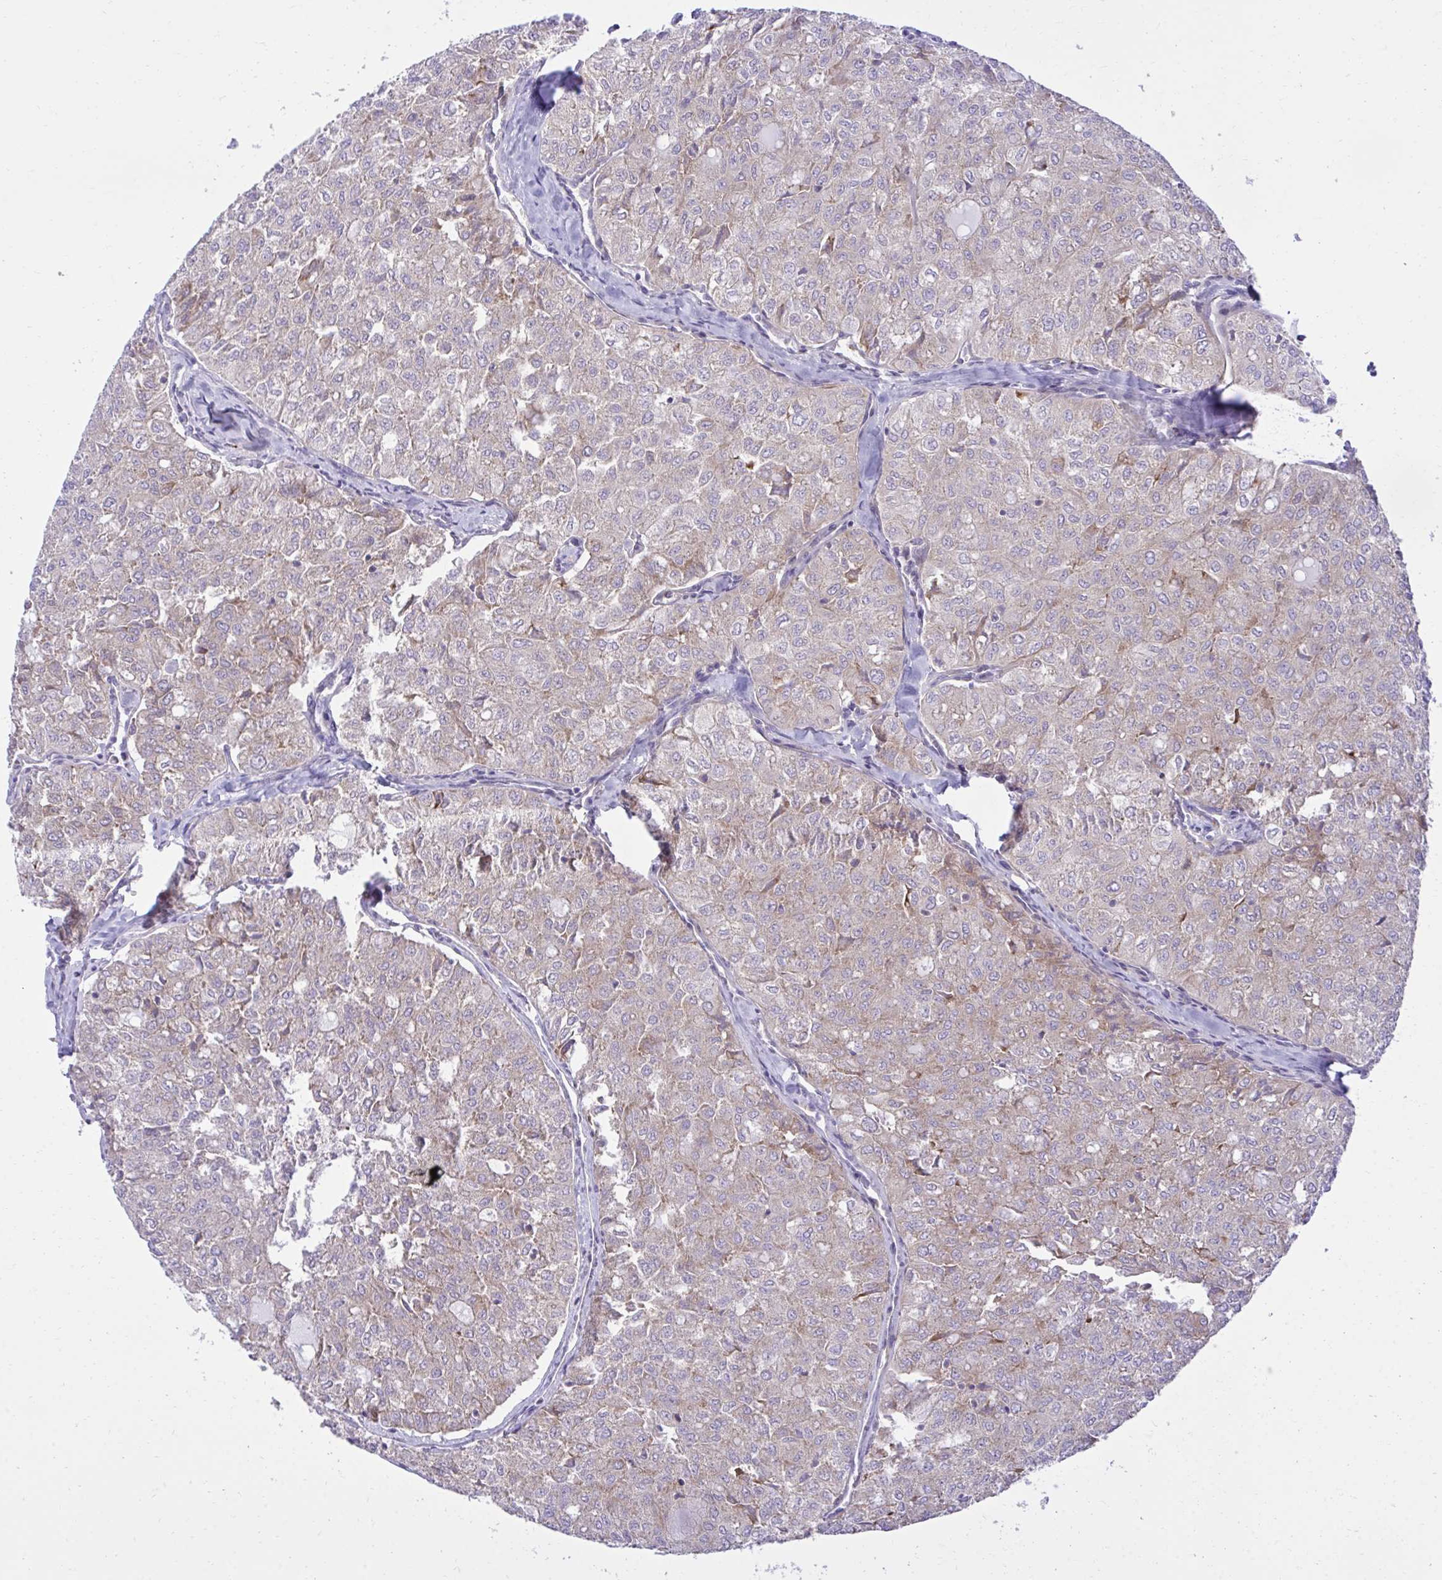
{"staining": {"intensity": "weak", "quantity": "25%-75%", "location": "cytoplasmic/membranous"}, "tissue": "thyroid cancer", "cell_type": "Tumor cells", "image_type": "cancer", "snomed": [{"axis": "morphology", "description": "Follicular adenoma carcinoma, NOS"}, {"axis": "topography", "description": "Thyroid gland"}], "caption": "Immunohistochemical staining of human thyroid cancer shows weak cytoplasmic/membranous protein staining in approximately 25%-75% of tumor cells.", "gene": "RPS15", "patient": {"sex": "male", "age": 75}}